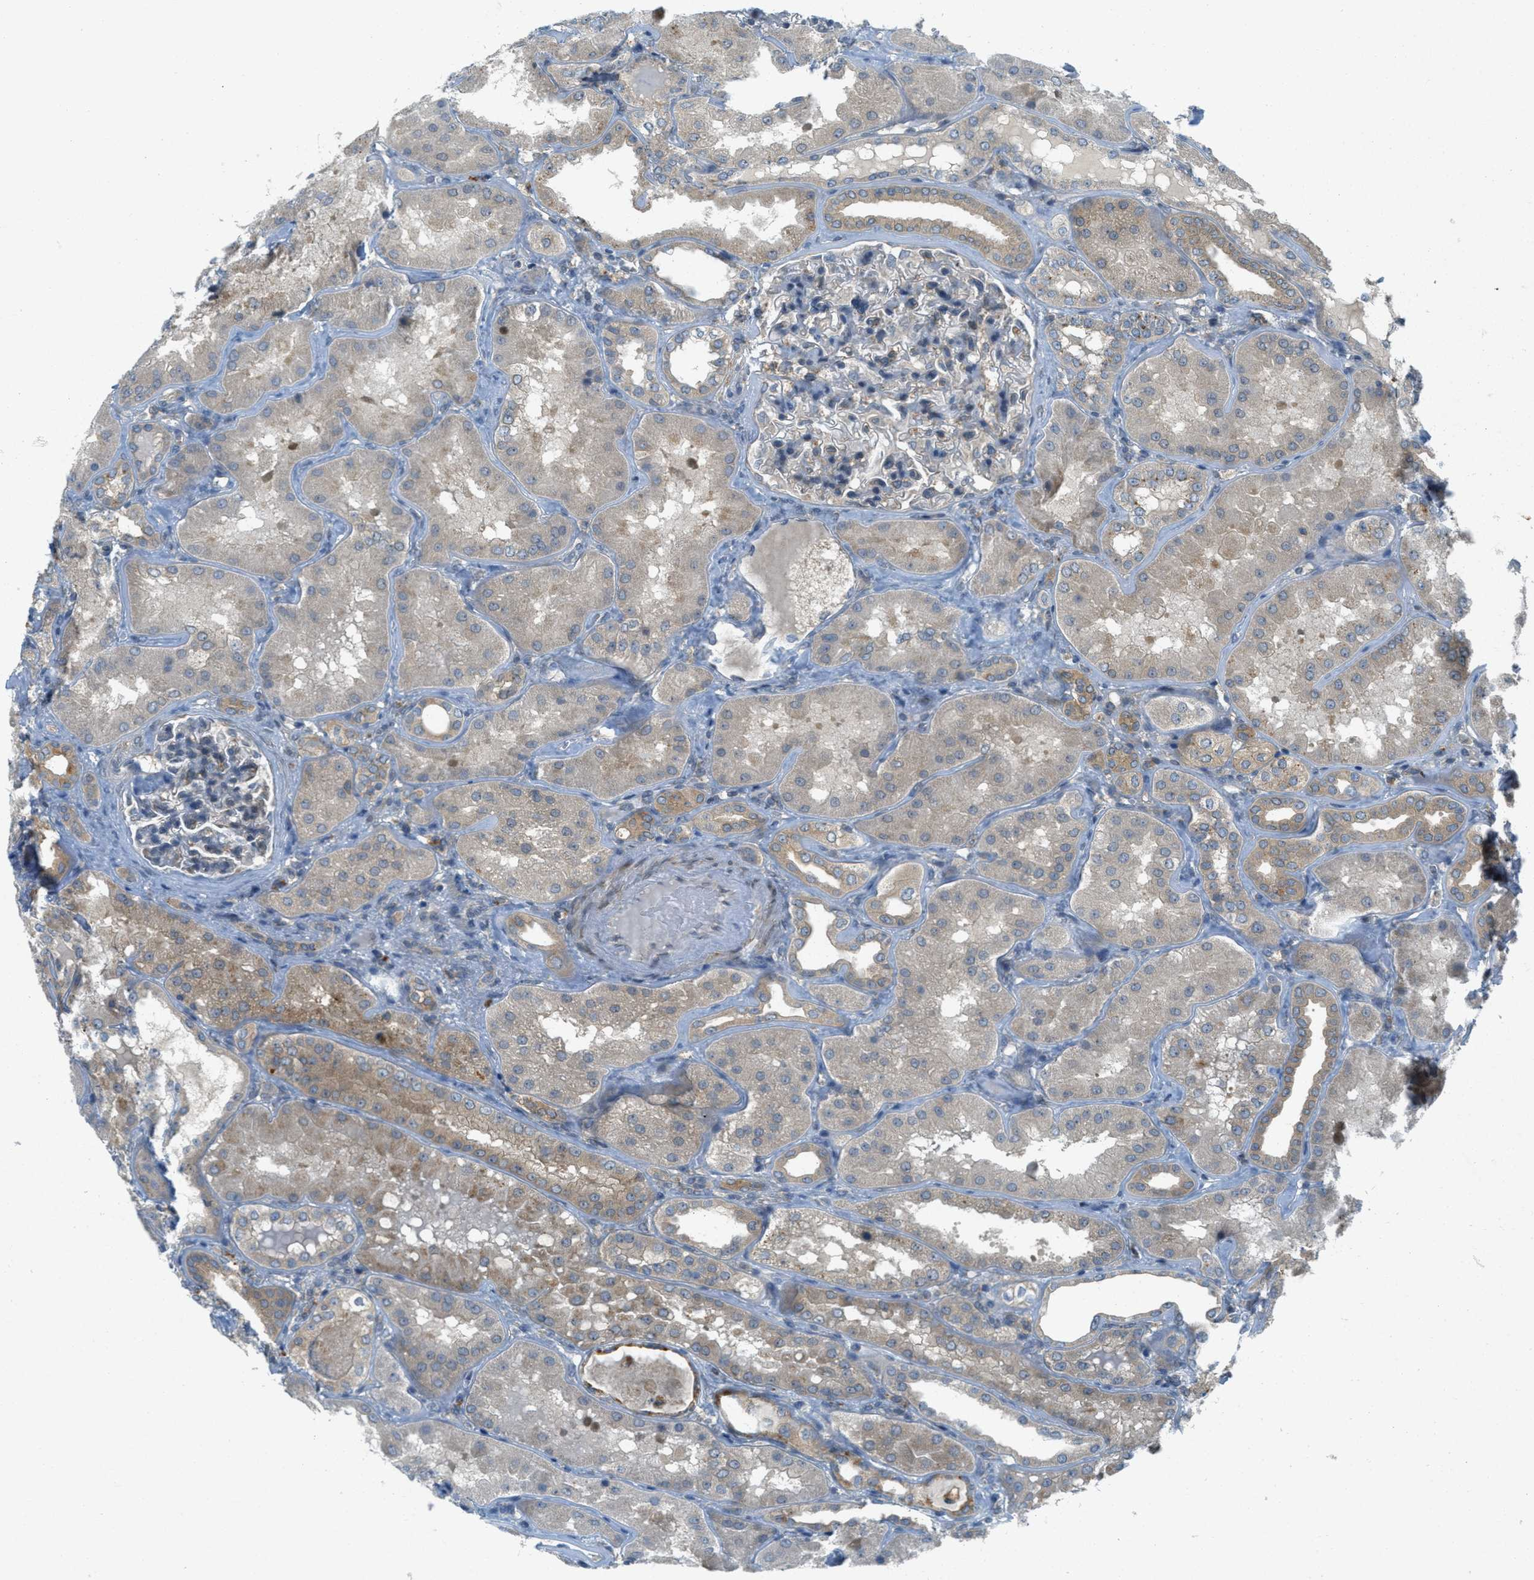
{"staining": {"intensity": "negative", "quantity": "none", "location": "none"}, "tissue": "kidney", "cell_type": "Cells in glomeruli", "image_type": "normal", "snomed": [{"axis": "morphology", "description": "Normal tissue, NOS"}, {"axis": "topography", "description": "Kidney"}], "caption": "Histopathology image shows no significant protein positivity in cells in glomeruli of benign kidney. (DAB (3,3'-diaminobenzidine) immunohistochemistry visualized using brightfield microscopy, high magnification).", "gene": "SIGMAR1", "patient": {"sex": "female", "age": 56}}